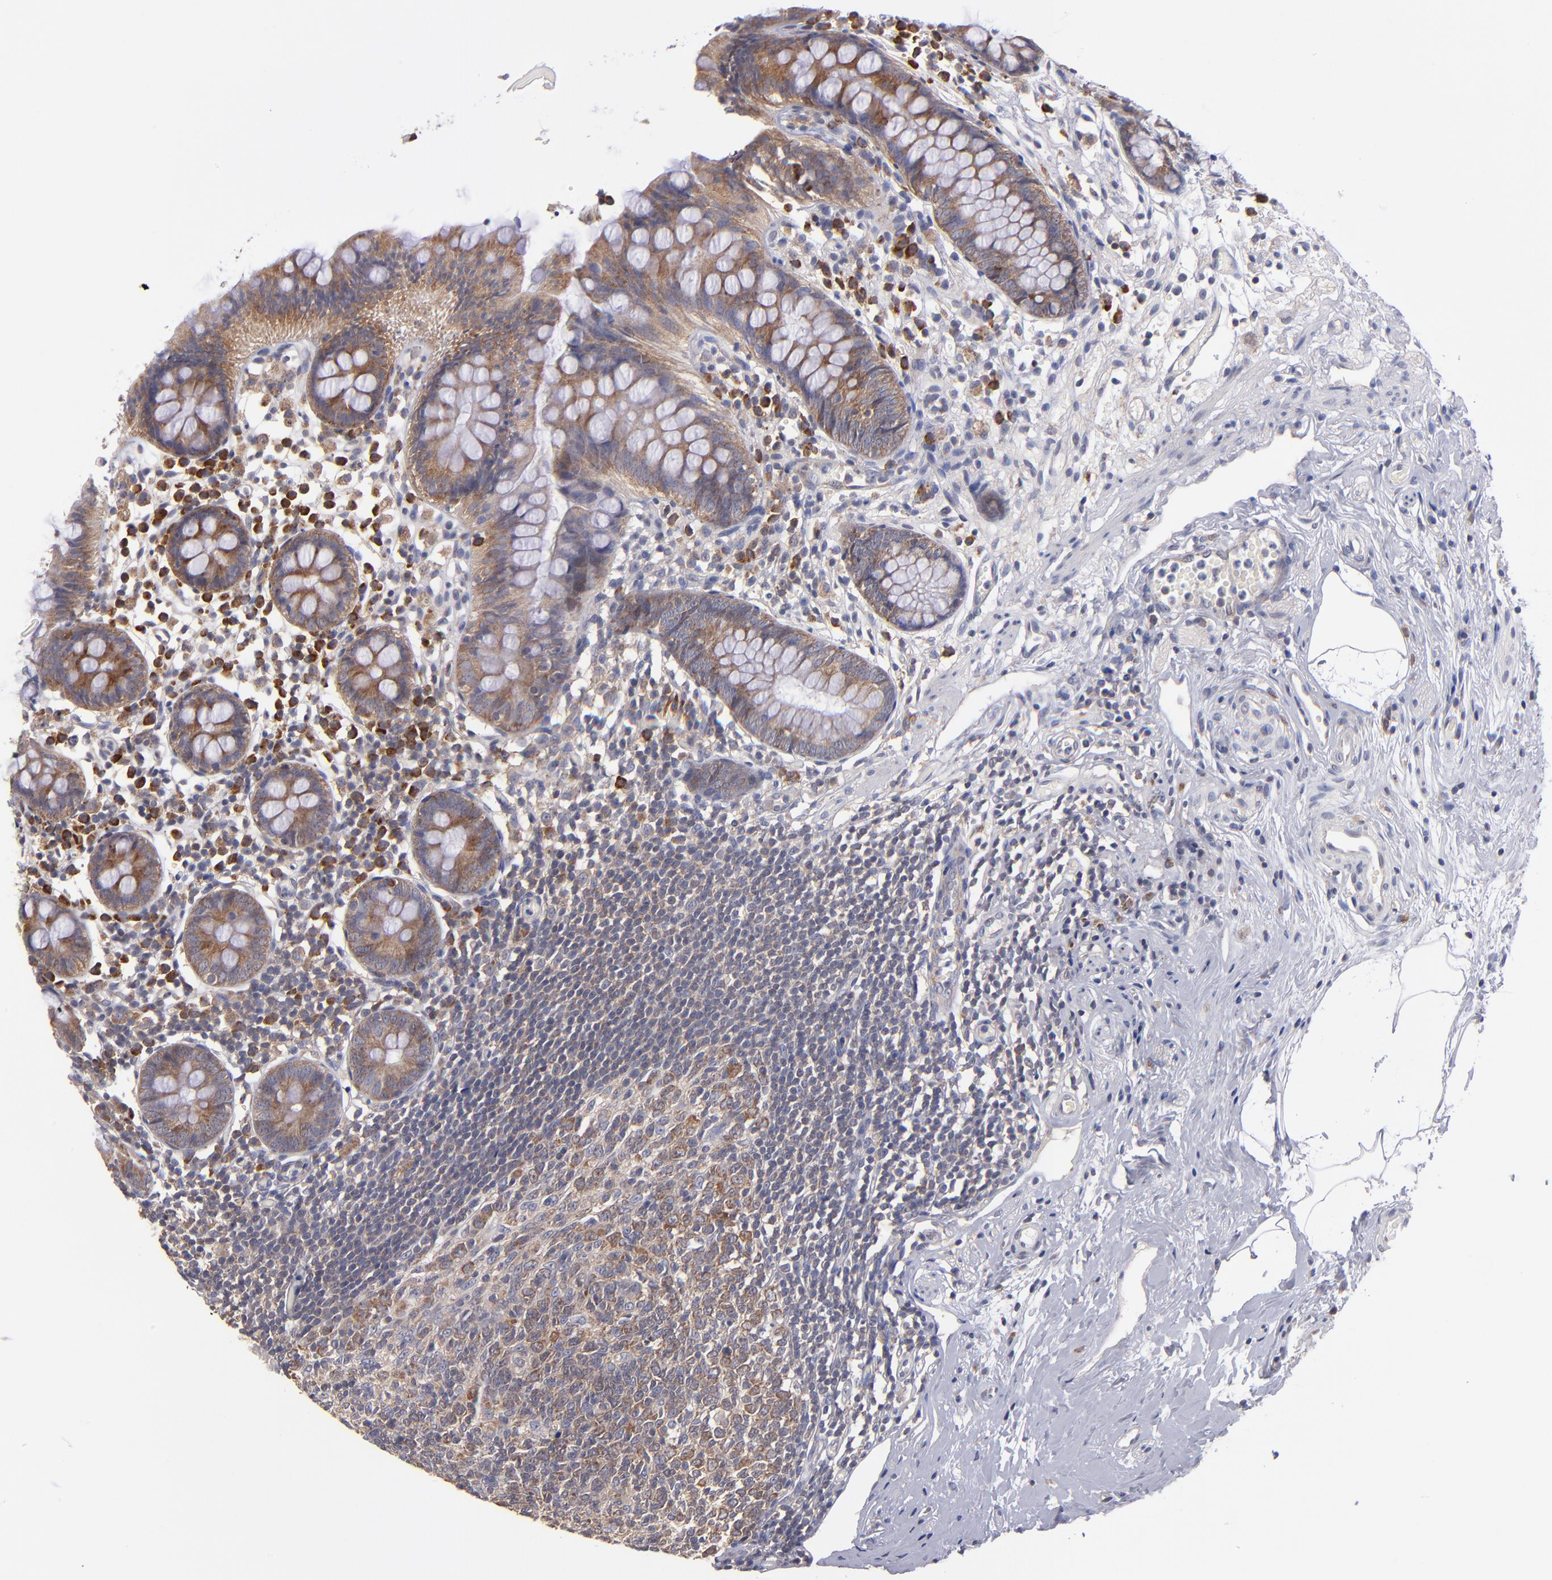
{"staining": {"intensity": "moderate", "quantity": ">75%", "location": "cytoplasmic/membranous"}, "tissue": "appendix", "cell_type": "Glandular cells", "image_type": "normal", "snomed": [{"axis": "morphology", "description": "Normal tissue, NOS"}, {"axis": "topography", "description": "Appendix"}], "caption": "An immunohistochemistry micrograph of normal tissue is shown. Protein staining in brown shows moderate cytoplasmic/membranous positivity in appendix within glandular cells.", "gene": "EIF3L", "patient": {"sex": "male", "age": 38}}